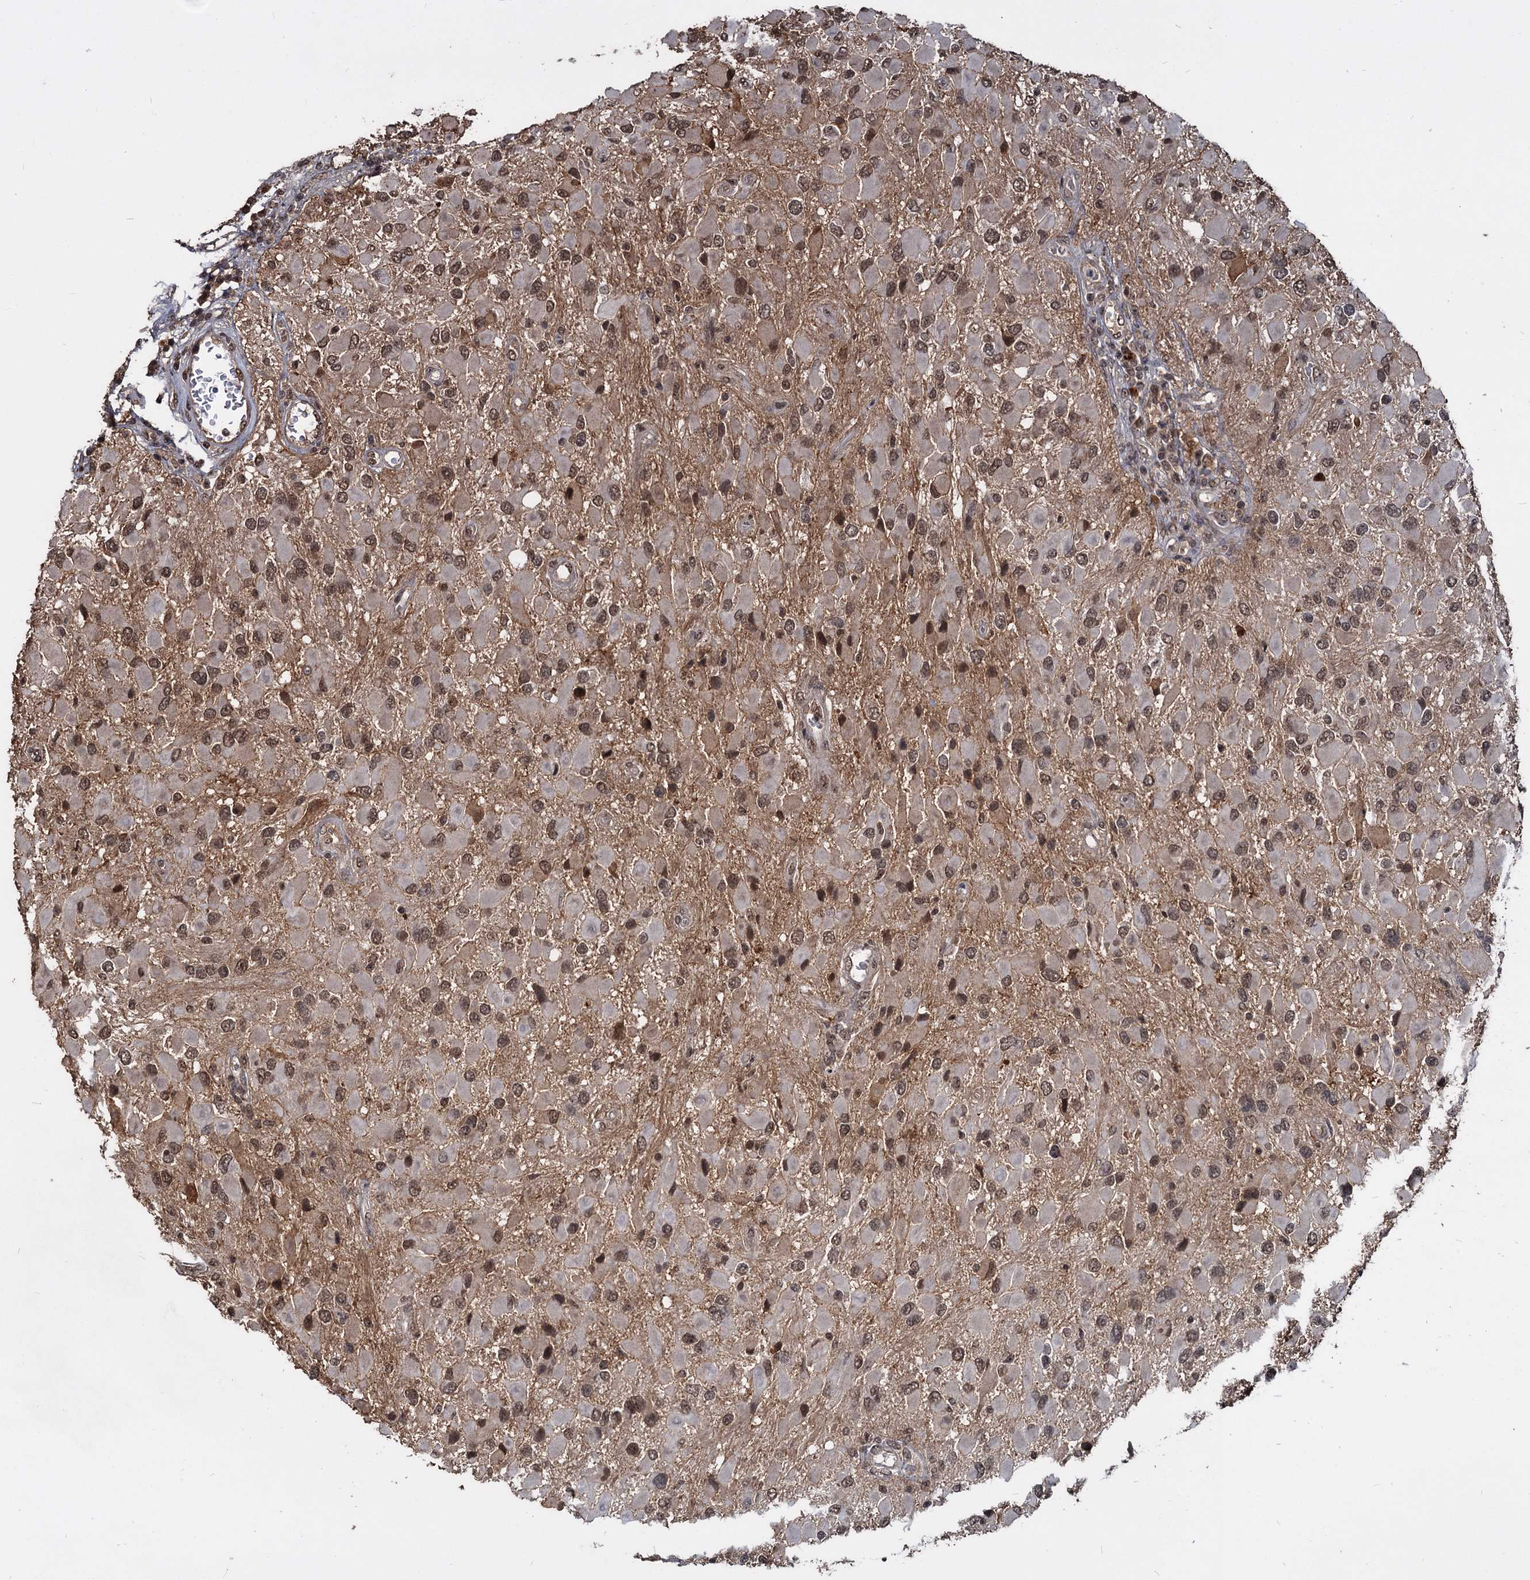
{"staining": {"intensity": "weak", "quantity": "25%-75%", "location": "cytoplasmic/membranous,nuclear"}, "tissue": "glioma", "cell_type": "Tumor cells", "image_type": "cancer", "snomed": [{"axis": "morphology", "description": "Glioma, malignant, High grade"}, {"axis": "topography", "description": "Brain"}], "caption": "Immunohistochemical staining of human malignant glioma (high-grade) exhibits weak cytoplasmic/membranous and nuclear protein positivity in about 25%-75% of tumor cells.", "gene": "FAM216B", "patient": {"sex": "male", "age": 53}}